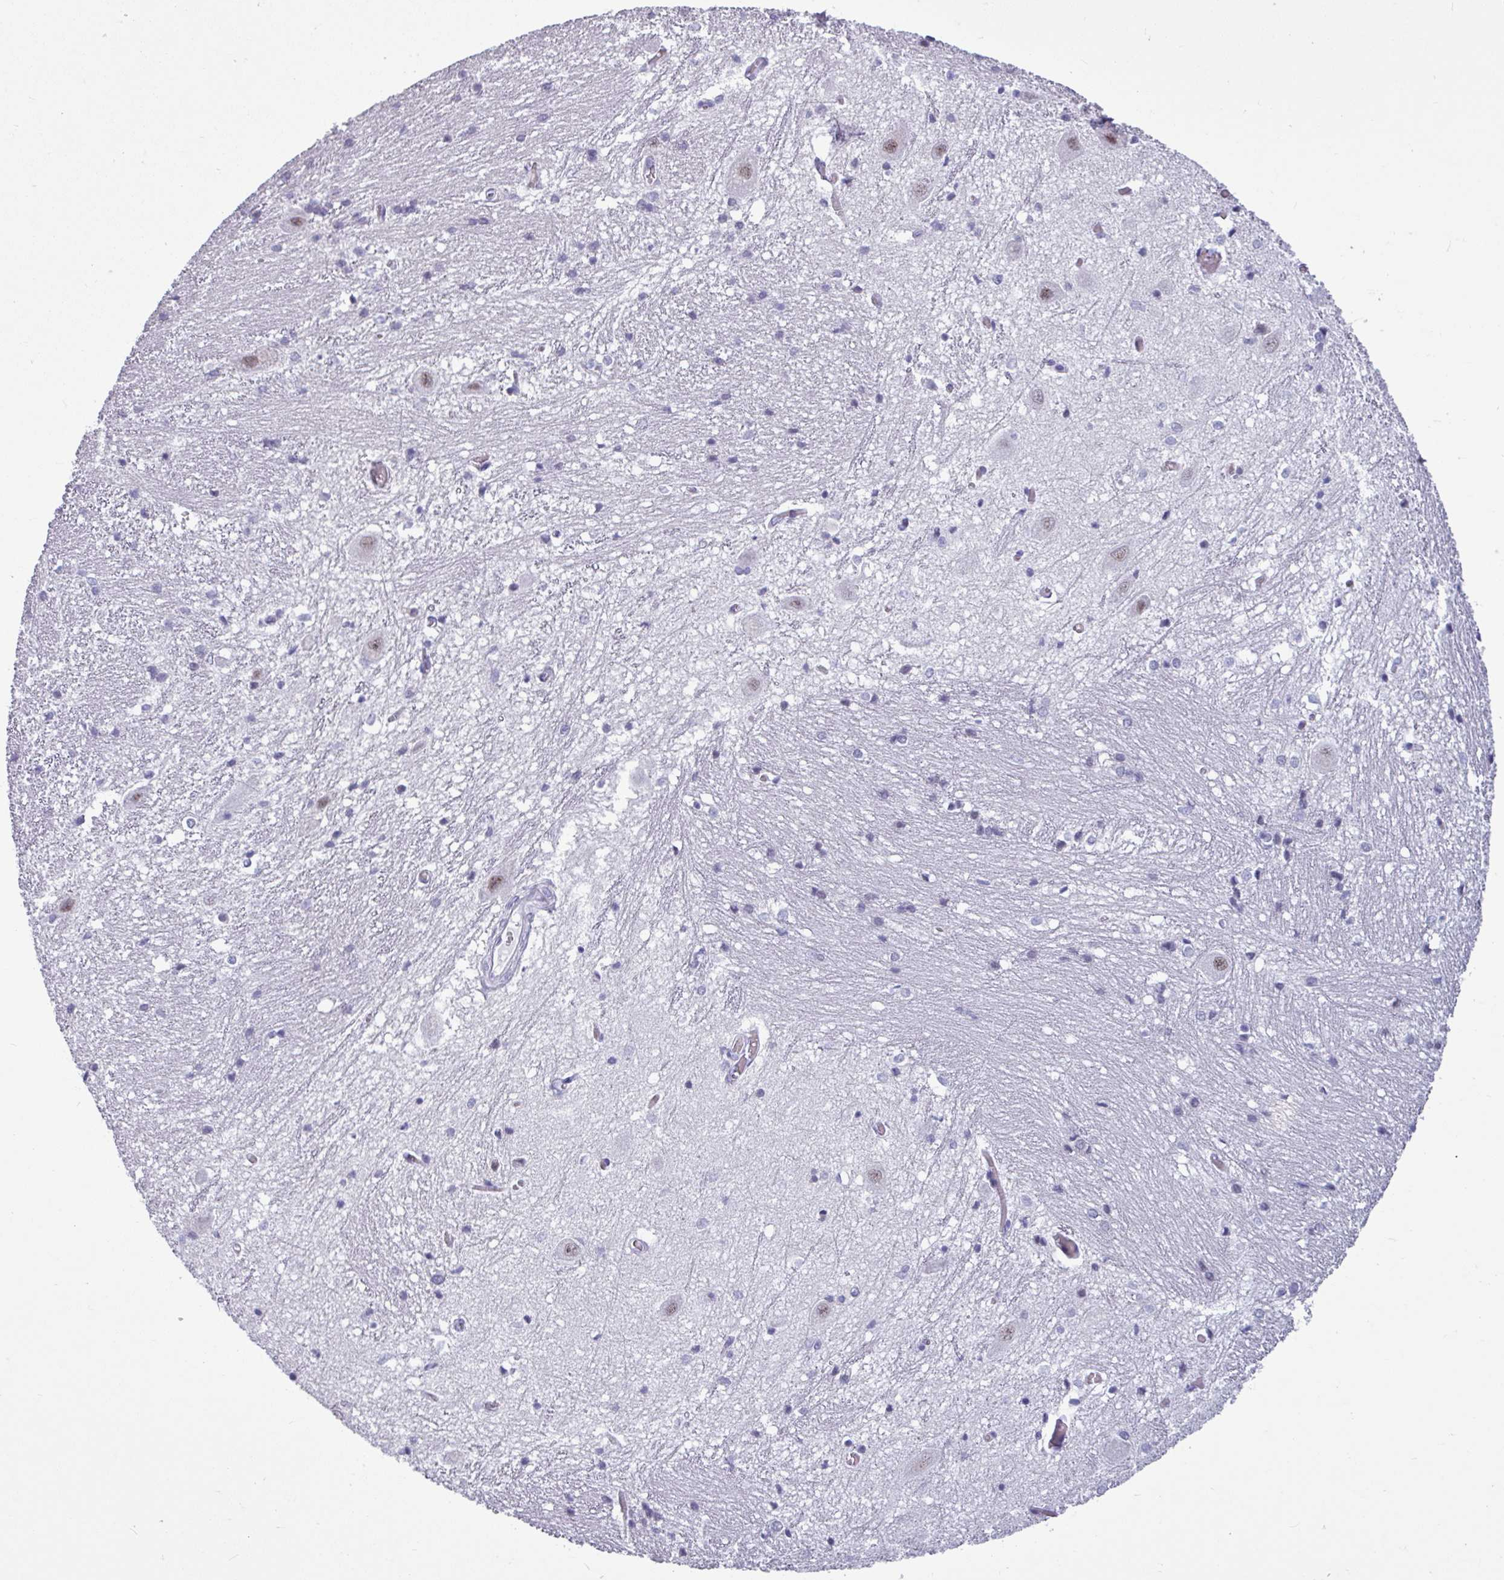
{"staining": {"intensity": "negative", "quantity": "none", "location": "none"}, "tissue": "caudate", "cell_type": "Glial cells", "image_type": "normal", "snomed": [{"axis": "morphology", "description": "Normal tissue, NOS"}, {"axis": "topography", "description": "Lateral ventricle wall"}], "caption": "A high-resolution histopathology image shows IHC staining of normal caudate, which demonstrates no significant staining in glial cells. (Brightfield microscopy of DAB (3,3'-diaminobenzidine) immunohistochemistry at high magnification).", "gene": "SRGAP1", "patient": {"sex": "male", "age": 37}}